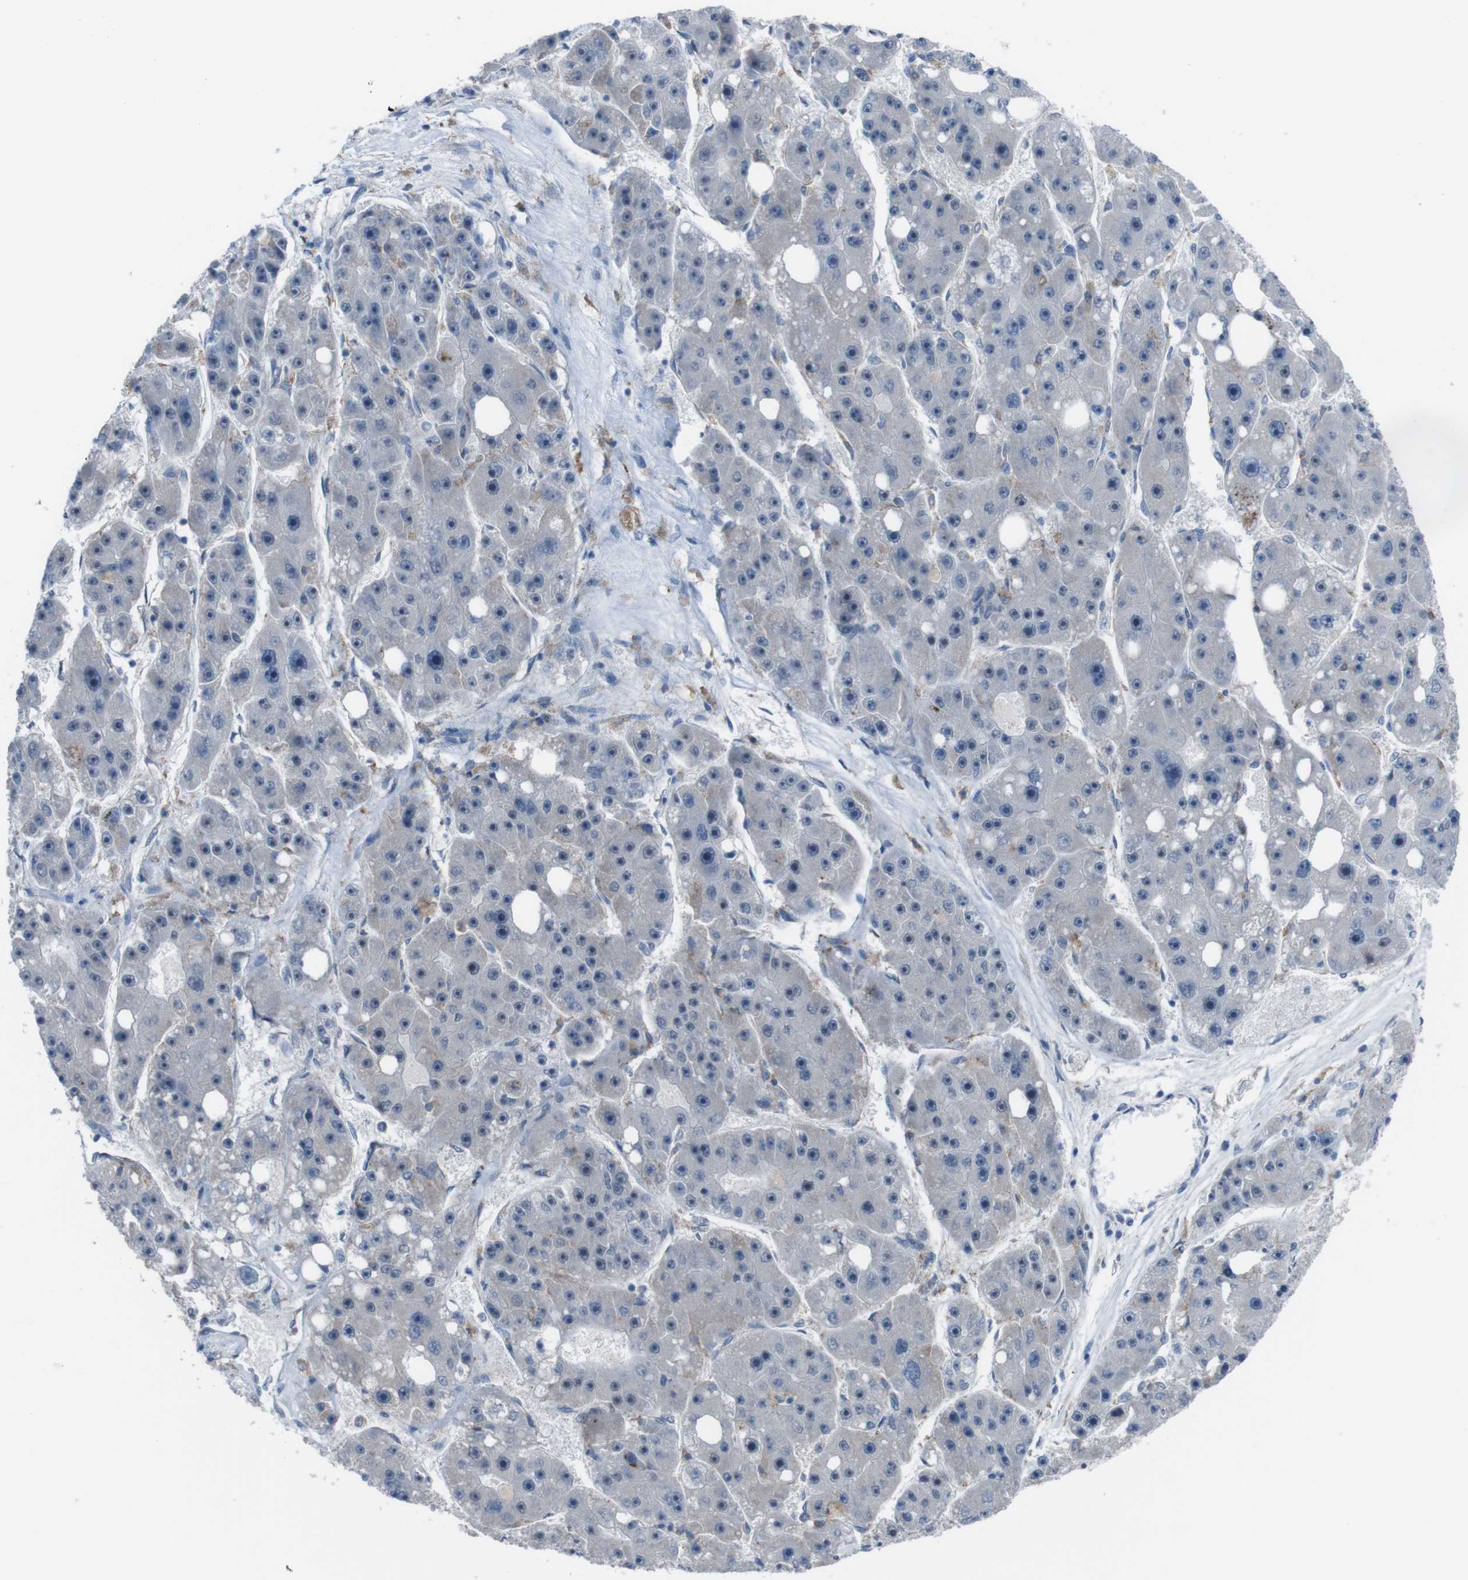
{"staining": {"intensity": "weak", "quantity": "<25%", "location": "cytoplasmic/membranous"}, "tissue": "liver cancer", "cell_type": "Tumor cells", "image_type": "cancer", "snomed": [{"axis": "morphology", "description": "Carcinoma, Hepatocellular, NOS"}, {"axis": "topography", "description": "Liver"}], "caption": "Immunohistochemical staining of human liver hepatocellular carcinoma shows no significant positivity in tumor cells. (Brightfield microscopy of DAB (3,3'-diaminobenzidine) immunohistochemistry (IHC) at high magnification).", "gene": "CDH22", "patient": {"sex": "female", "age": 61}}